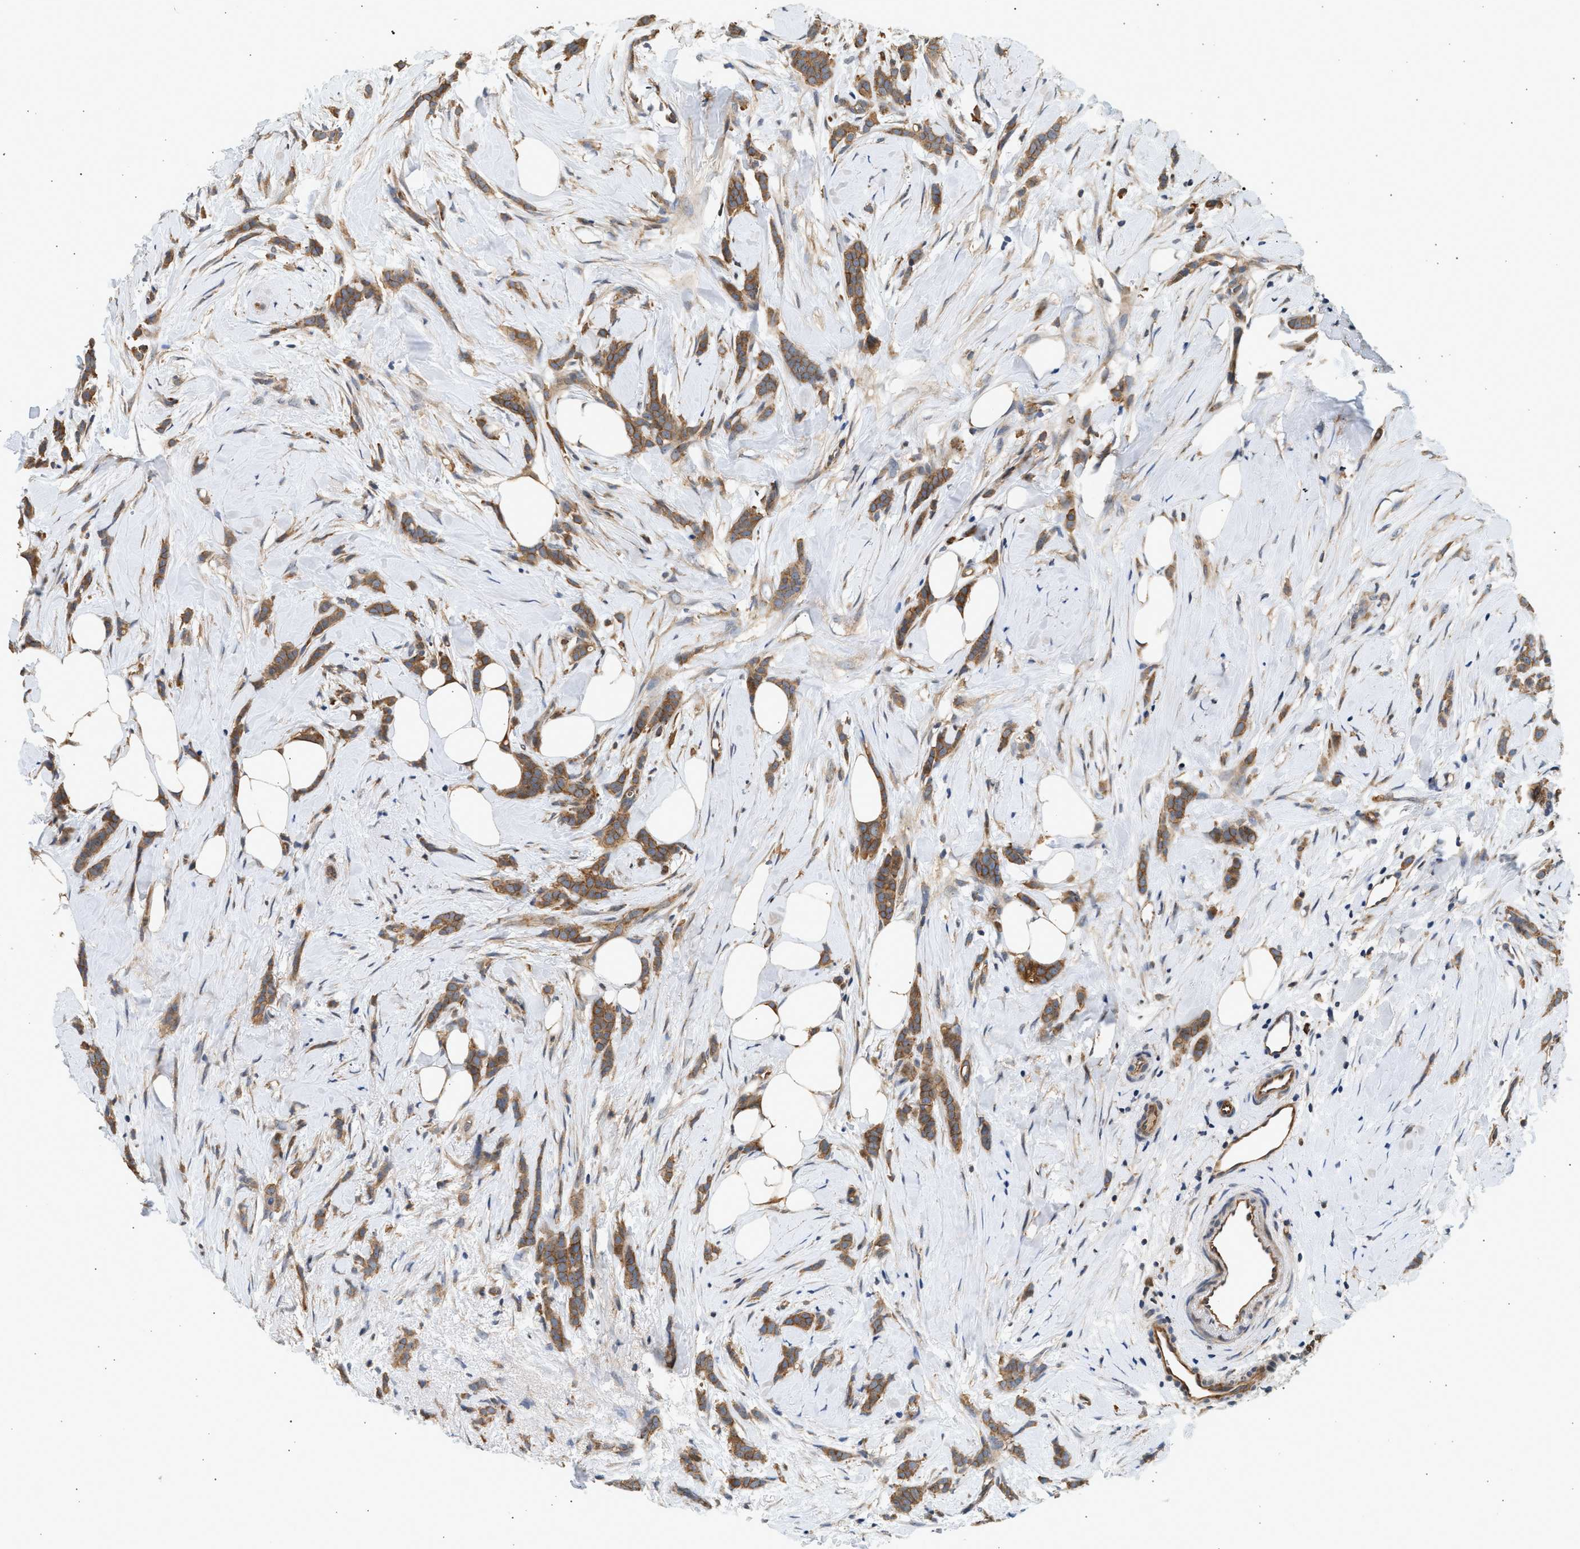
{"staining": {"intensity": "strong", "quantity": ">75%", "location": "cytoplasmic/membranous"}, "tissue": "breast cancer", "cell_type": "Tumor cells", "image_type": "cancer", "snomed": [{"axis": "morphology", "description": "Lobular carcinoma, in situ"}, {"axis": "morphology", "description": "Lobular carcinoma"}, {"axis": "topography", "description": "Breast"}], "caption": "Immunohistochemical staining of human breast cancer reveals high levels of strong cytoplasmic/membranous expression in about >75% of tumor cells.", "gene": "DUSP14", "patient": {"sex": "female", "age": 41}}